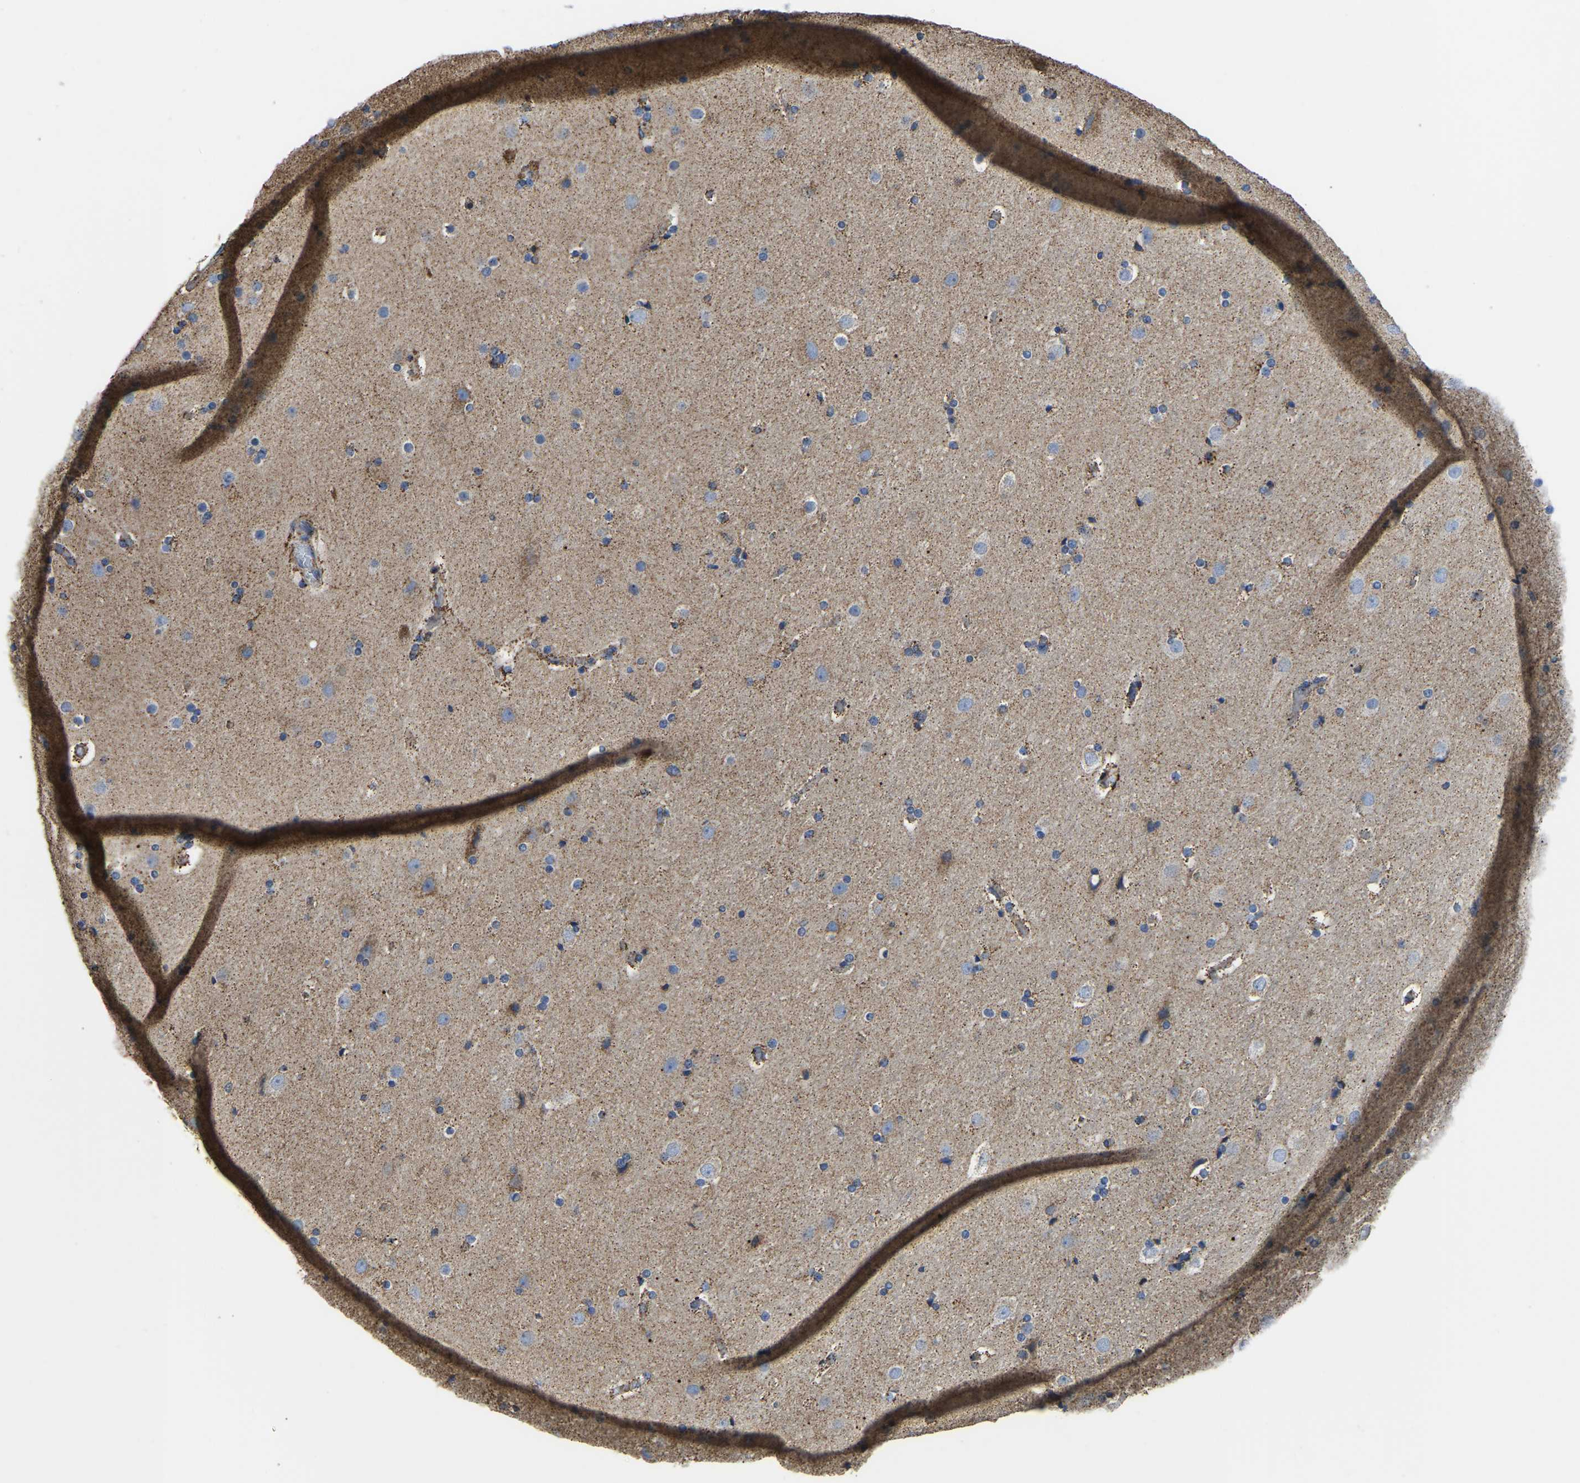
{"staining": {"intensity": "moderate", "quantity": ">75%", "location": "cytoplasmic/membranous"}, "tissue": "cerebral cortex", "cell_type": "Endothelial cells", "image_type": "normal", "snomed": [{"axis": "morphology", "description": "Normal tissue, NOS"}, {"axis": "topography", "description": "Cerebral cortex"}], "caption": "This photomicrograph exhibits immunohistochemistry staining of benign human cerebral cortex, with medium moderate cytoplasmic/membranous expression in approximately >75% of endothelial cells.", "gene": "ETFA", "patient": {"sex": "male", "age": 57}}